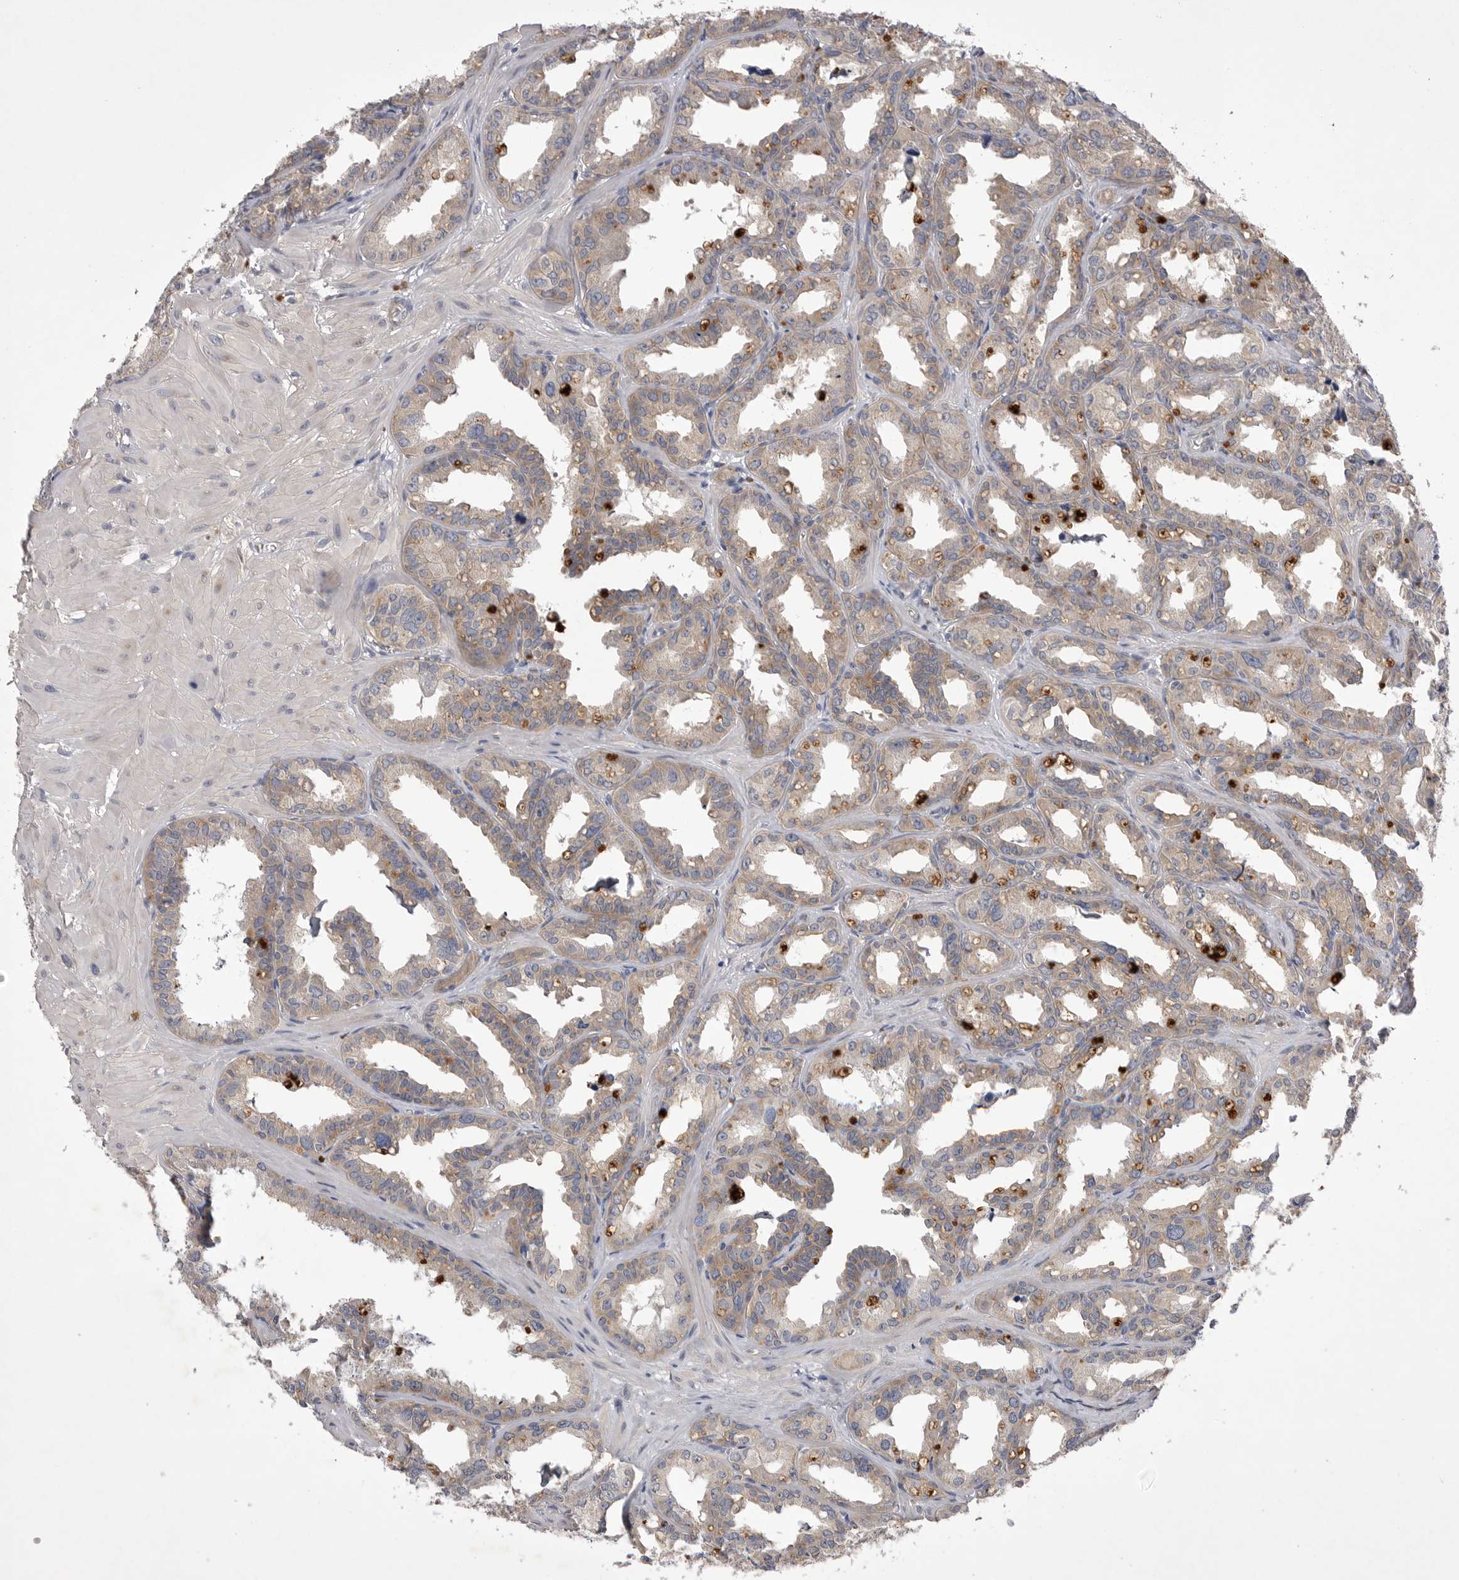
{"staining": {"intensity": "weak", "quantity": ">75%", "location": "cytoplasmic/membranous"}, "tissue": "seminal vesicle", "cell_type": "Glandular cells", "image_type": "normal", "snomed": [{"axis": "morphology", "description": "Normal tissue, NOS"}, {"axis": "topography", "description": "Prostate"}, {"axis": "topography", "description": "Seminal veicle"}], "caption": "Immunohistochemistry (IHC) micrograph of benign seminal vesicle: human seminal vesicle stained using IHC displays low levels of weak protein expression localized specifically in the cytoplasmic/membranous of glandular cells, appearing as a cytoplasmic/membranous brown color.", "gene": "VAC14", "patient": {"sex": "male", "age": 51}}